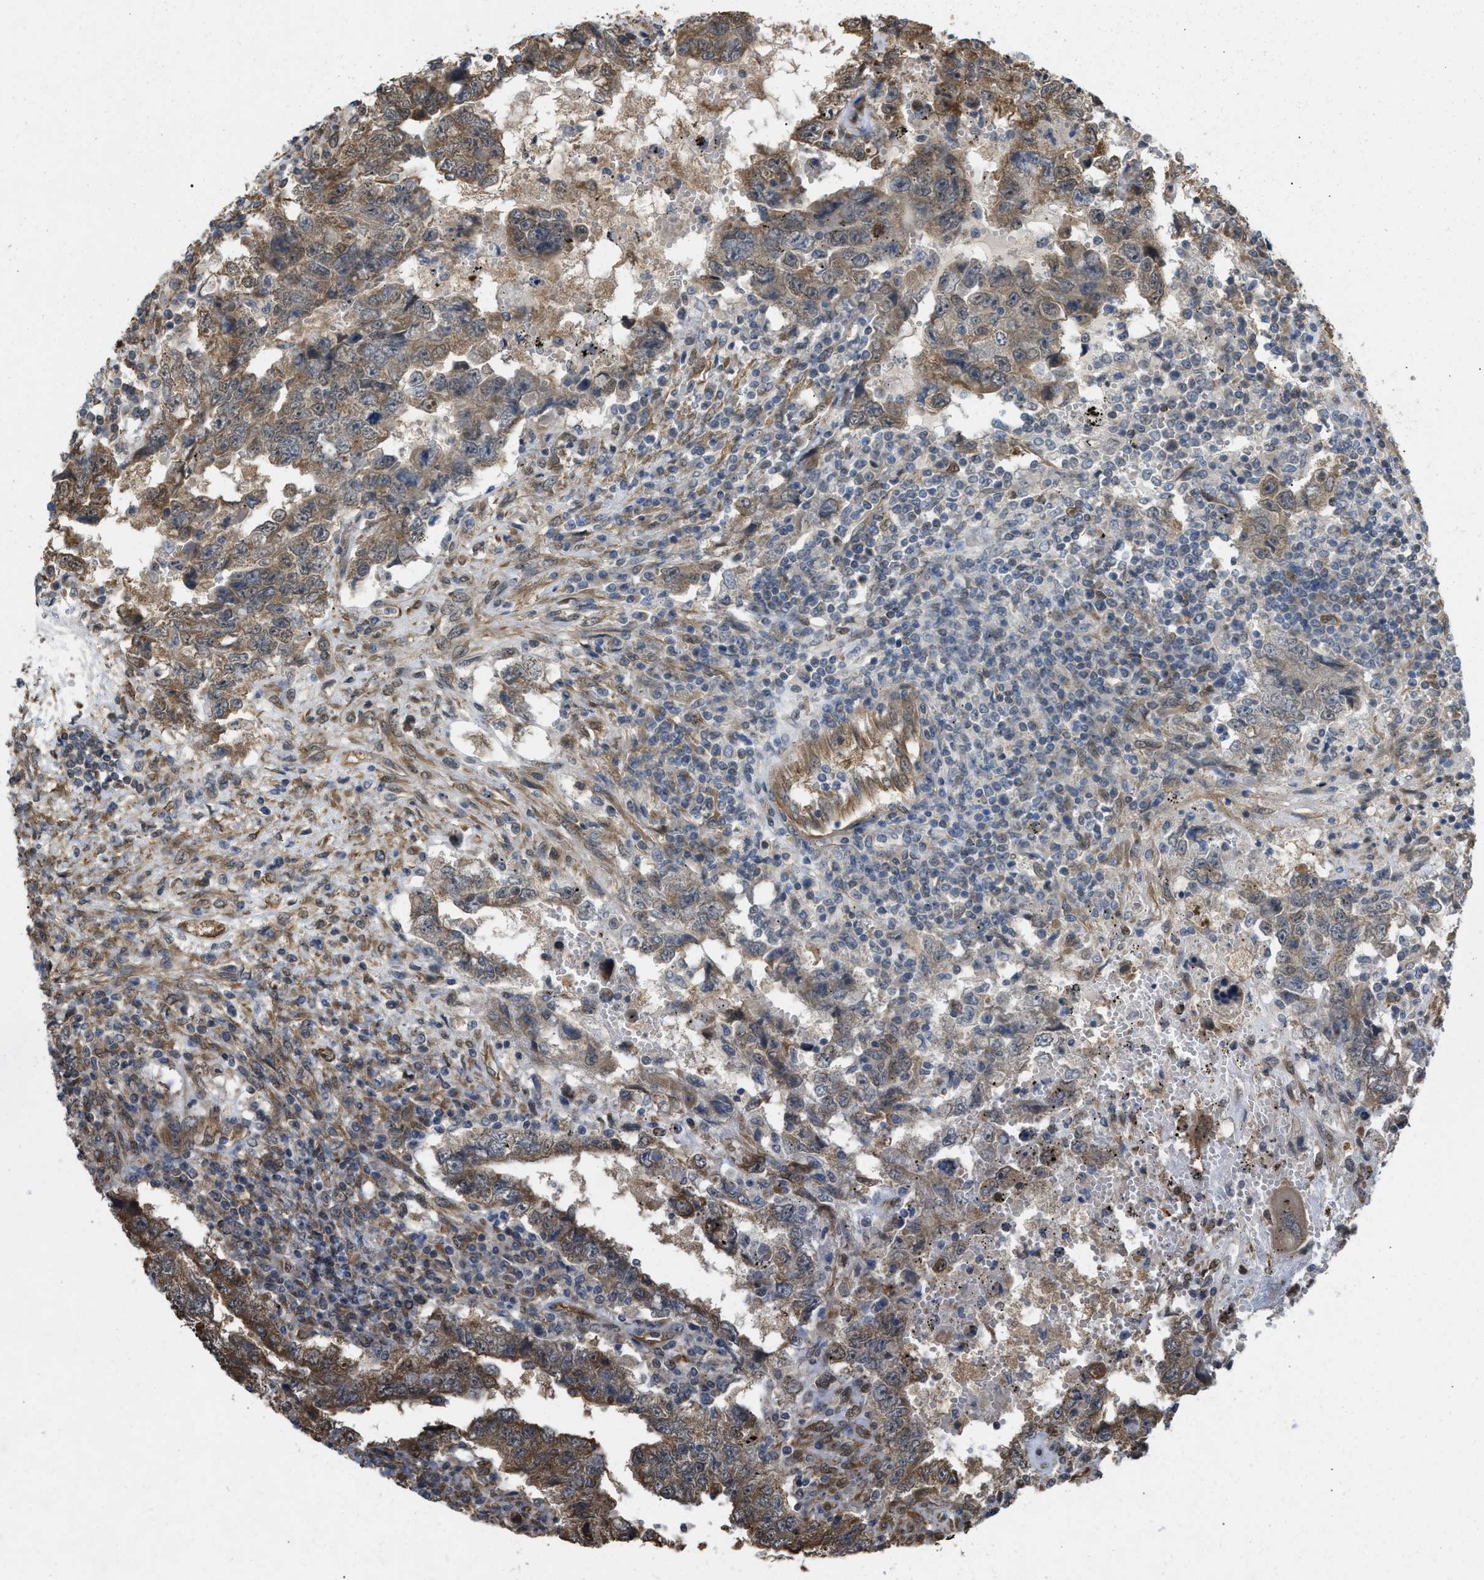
{"staining": {"intensity": "weak", "quantity": ">75%", "location": "cytoplasmic/membranous"}, "tissue": "testis cancer", "cell_type": "Tumor cells", "image_type": "cancer", "snomed": [{"axis": "morphology", "description": "Carcinoma, Embryonal, NOS"}, {"axis": "topography", "description": "Testis"}], "caption": "The immunohistochemical stain shows weak cytoplasmic/membranous positivity in tumor cells of testis embryonal carcinoma tissue.", "gene": "BAG3", "patient": {"sex": "male", "age": 26}}